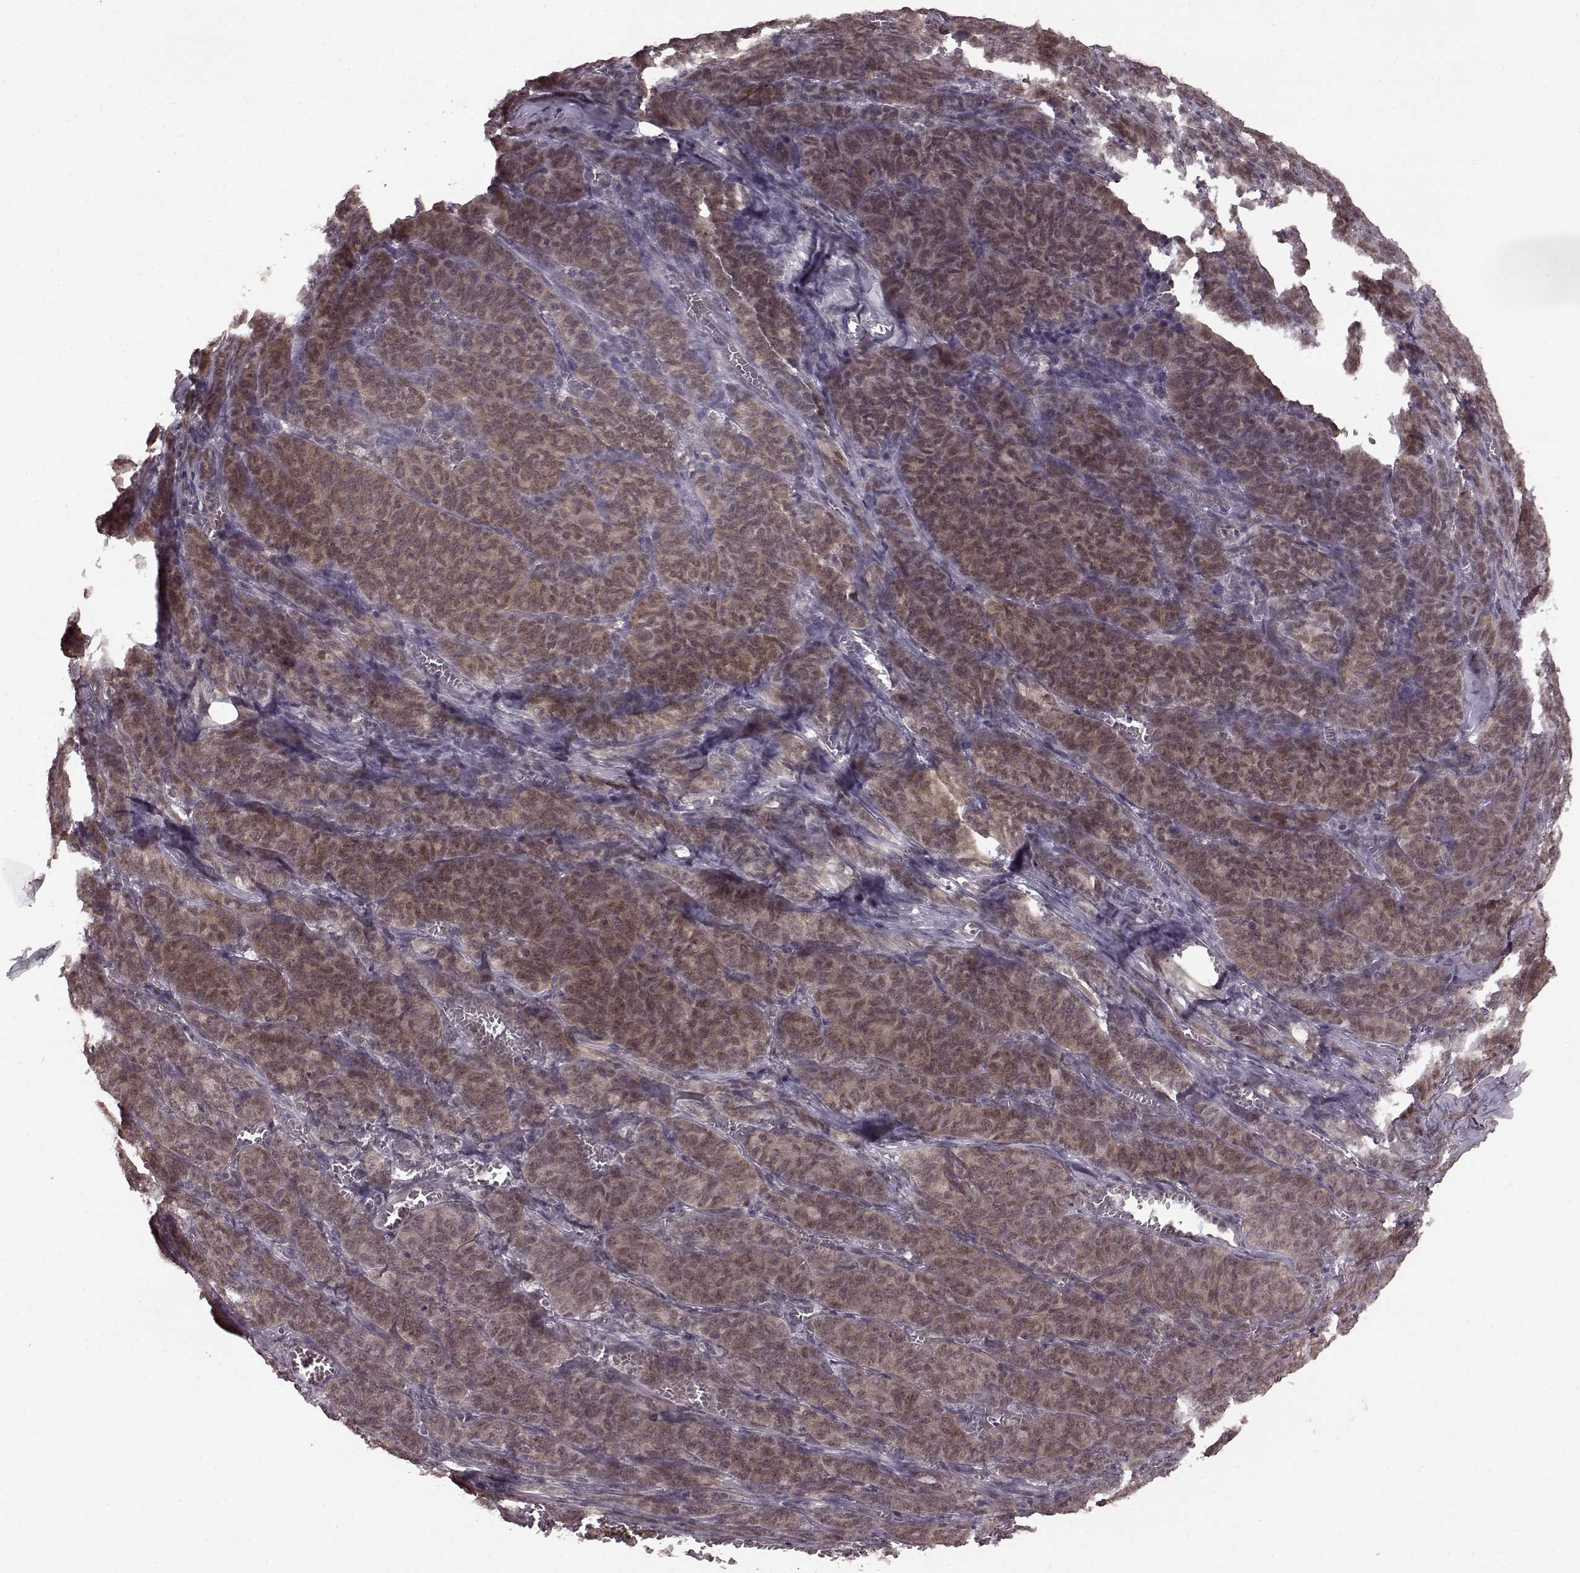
{"staining": {"intensity": "weak", "quantity": ">75%", "location": "cytoplasmic/membranous"}, "tissue": "ovarian cancer", "cell_type": "Tumor cells", "image_type": "cancer", "snomed": [{"axis": "morphology", "description": "Carcinoma, endometroid"}, {"axis": "topography", "description": "Ovary"}], "caption": "IHC image of neoplastic tissue: ovarian endometroid carcinoma stained using IHC displays low levels of weak protein expression localized specifically in the cytoplasmic/membranous of tumor cells, appearing as a cytoplasmic/membranous brown color.", "gene": "PLCB4", "patient": {"sex": "female", "age": 80}}